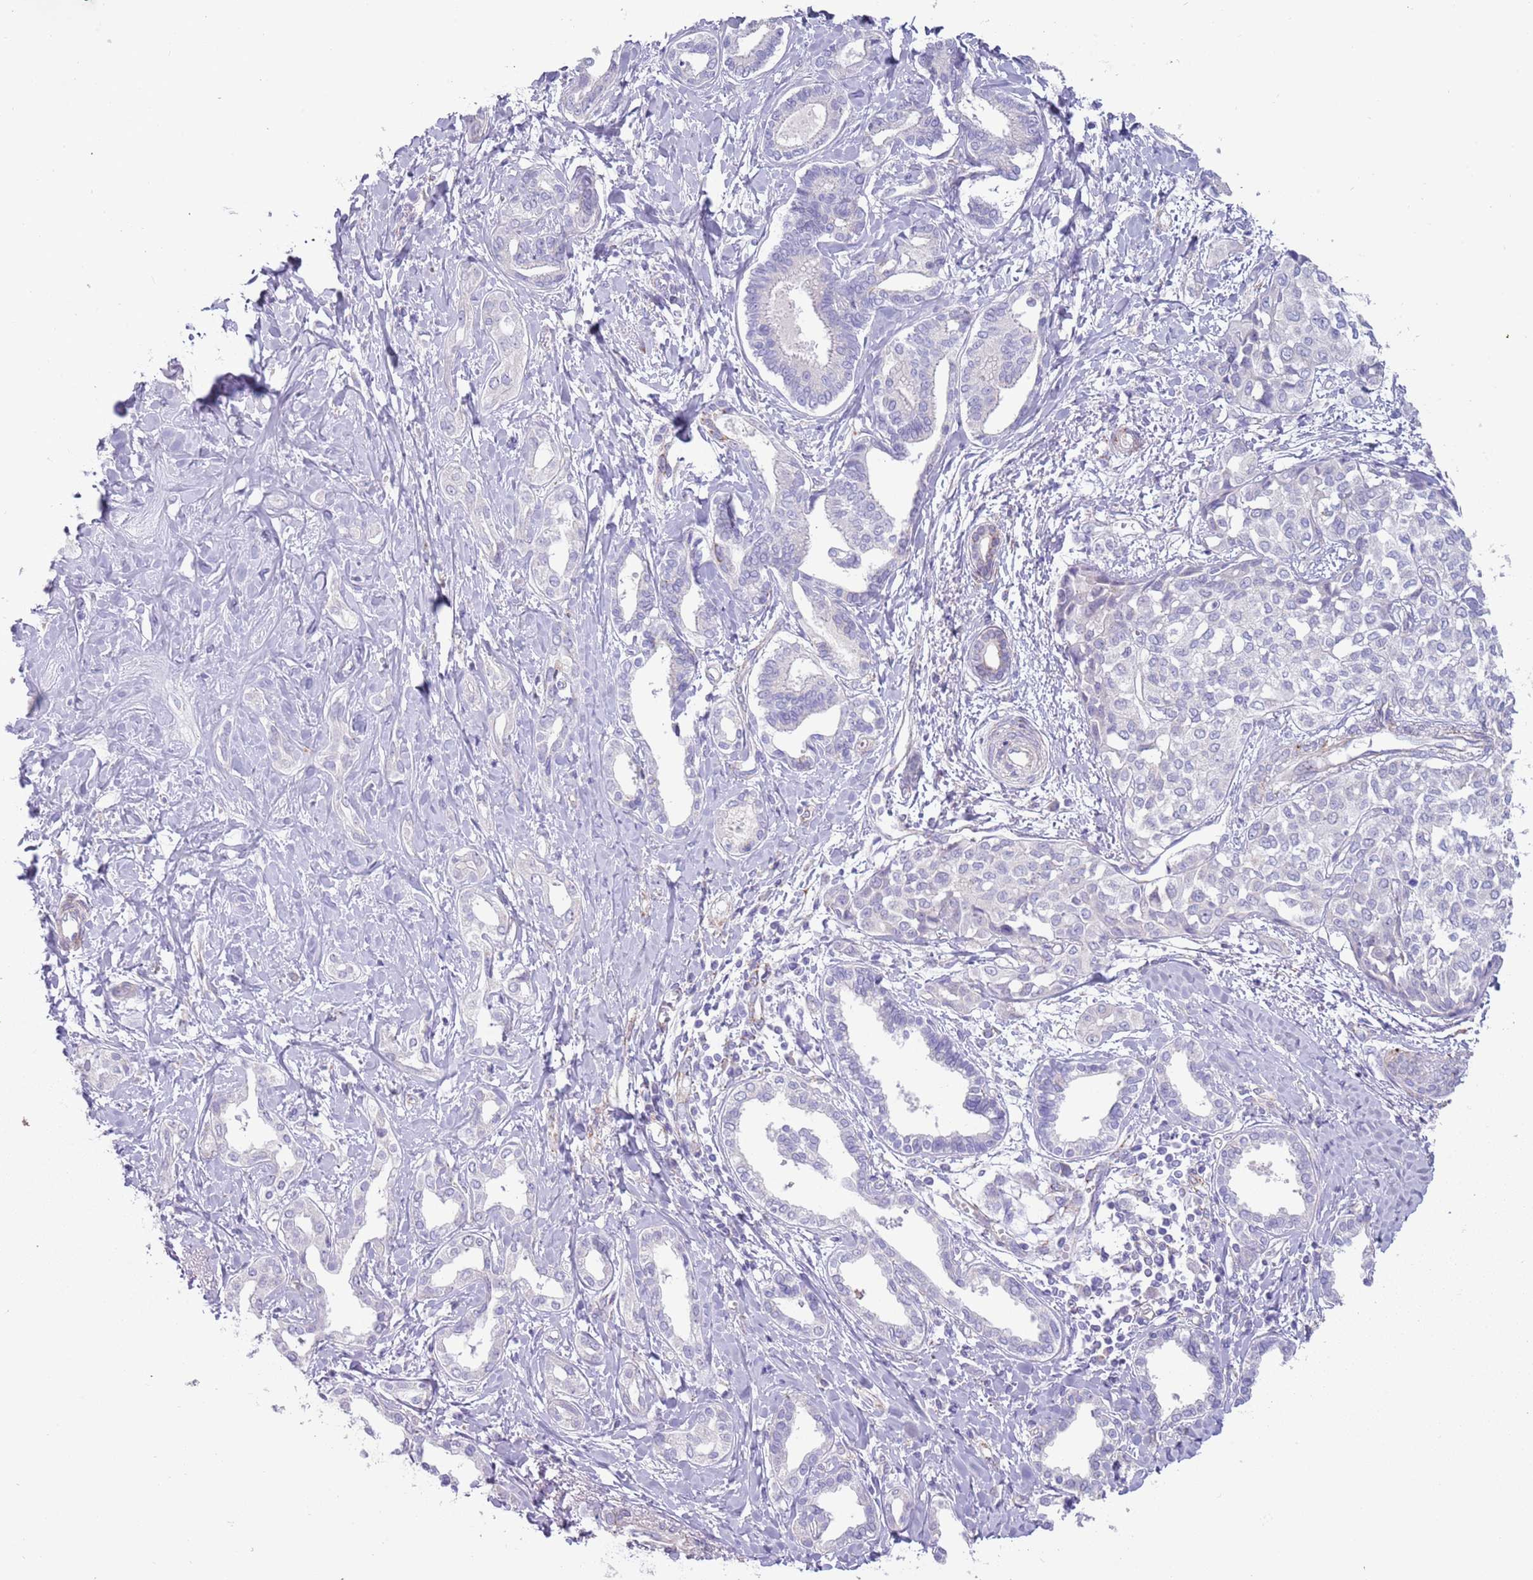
{"staining": {"intensity": "negative", "quantity": "none", "location": "none"}, "tissue": "liver cancer", "cell_type": "Tumor cells", "image_type": "cancer", "snomed": [{"axis": "morphology", "description": "Cholangiocarcinoma"}, {"axis": "topography", "description": "Liver"}], "caption": "Immunohistochemistry (IHC) image of neoplastic tissue: liver cancer stained with DAB exhibits no significant protein staining in tumor cells.", "gene": "RNF222", "patient": {"sex": "female", "age": 77}}